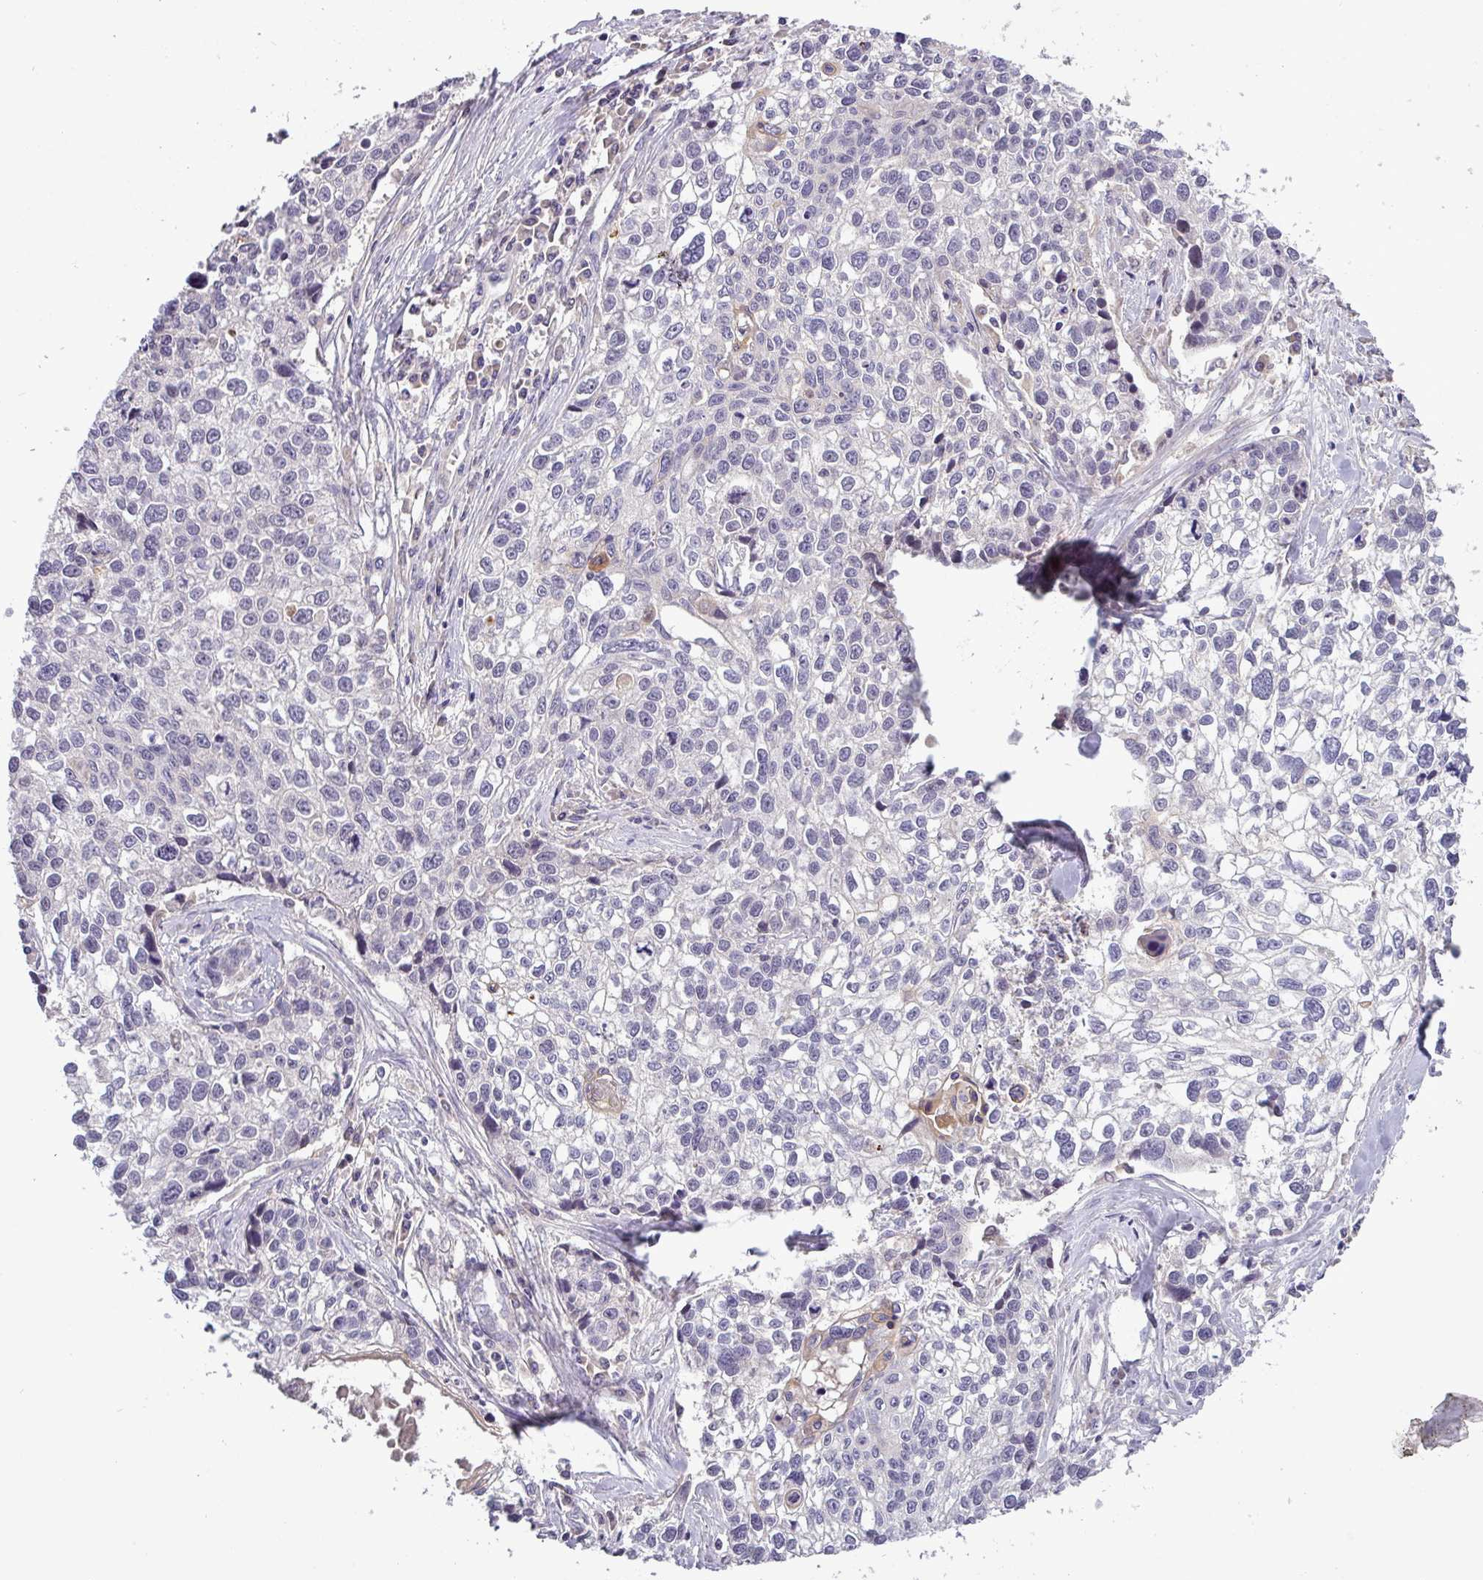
{"staining": {"intensity": "negative", "quantity": "none", "location": "none"}, "tissue": "lung cancer", "cell_type": "Tumor cells", "image_type": "cancer", "snomed": [{"axis": "morphology", "description": "Squamous cell carcinoma, NOS"}, {"axis": "topography", "description": "Lung"}], "caption": "This is an immunohistochemistry (IHC) micrograph of human squamous cell carcinoma (lung). There is no positivity in tumor cells.", "gene": "TMEM62", "patient": {"sex": "male", "age": 74}}